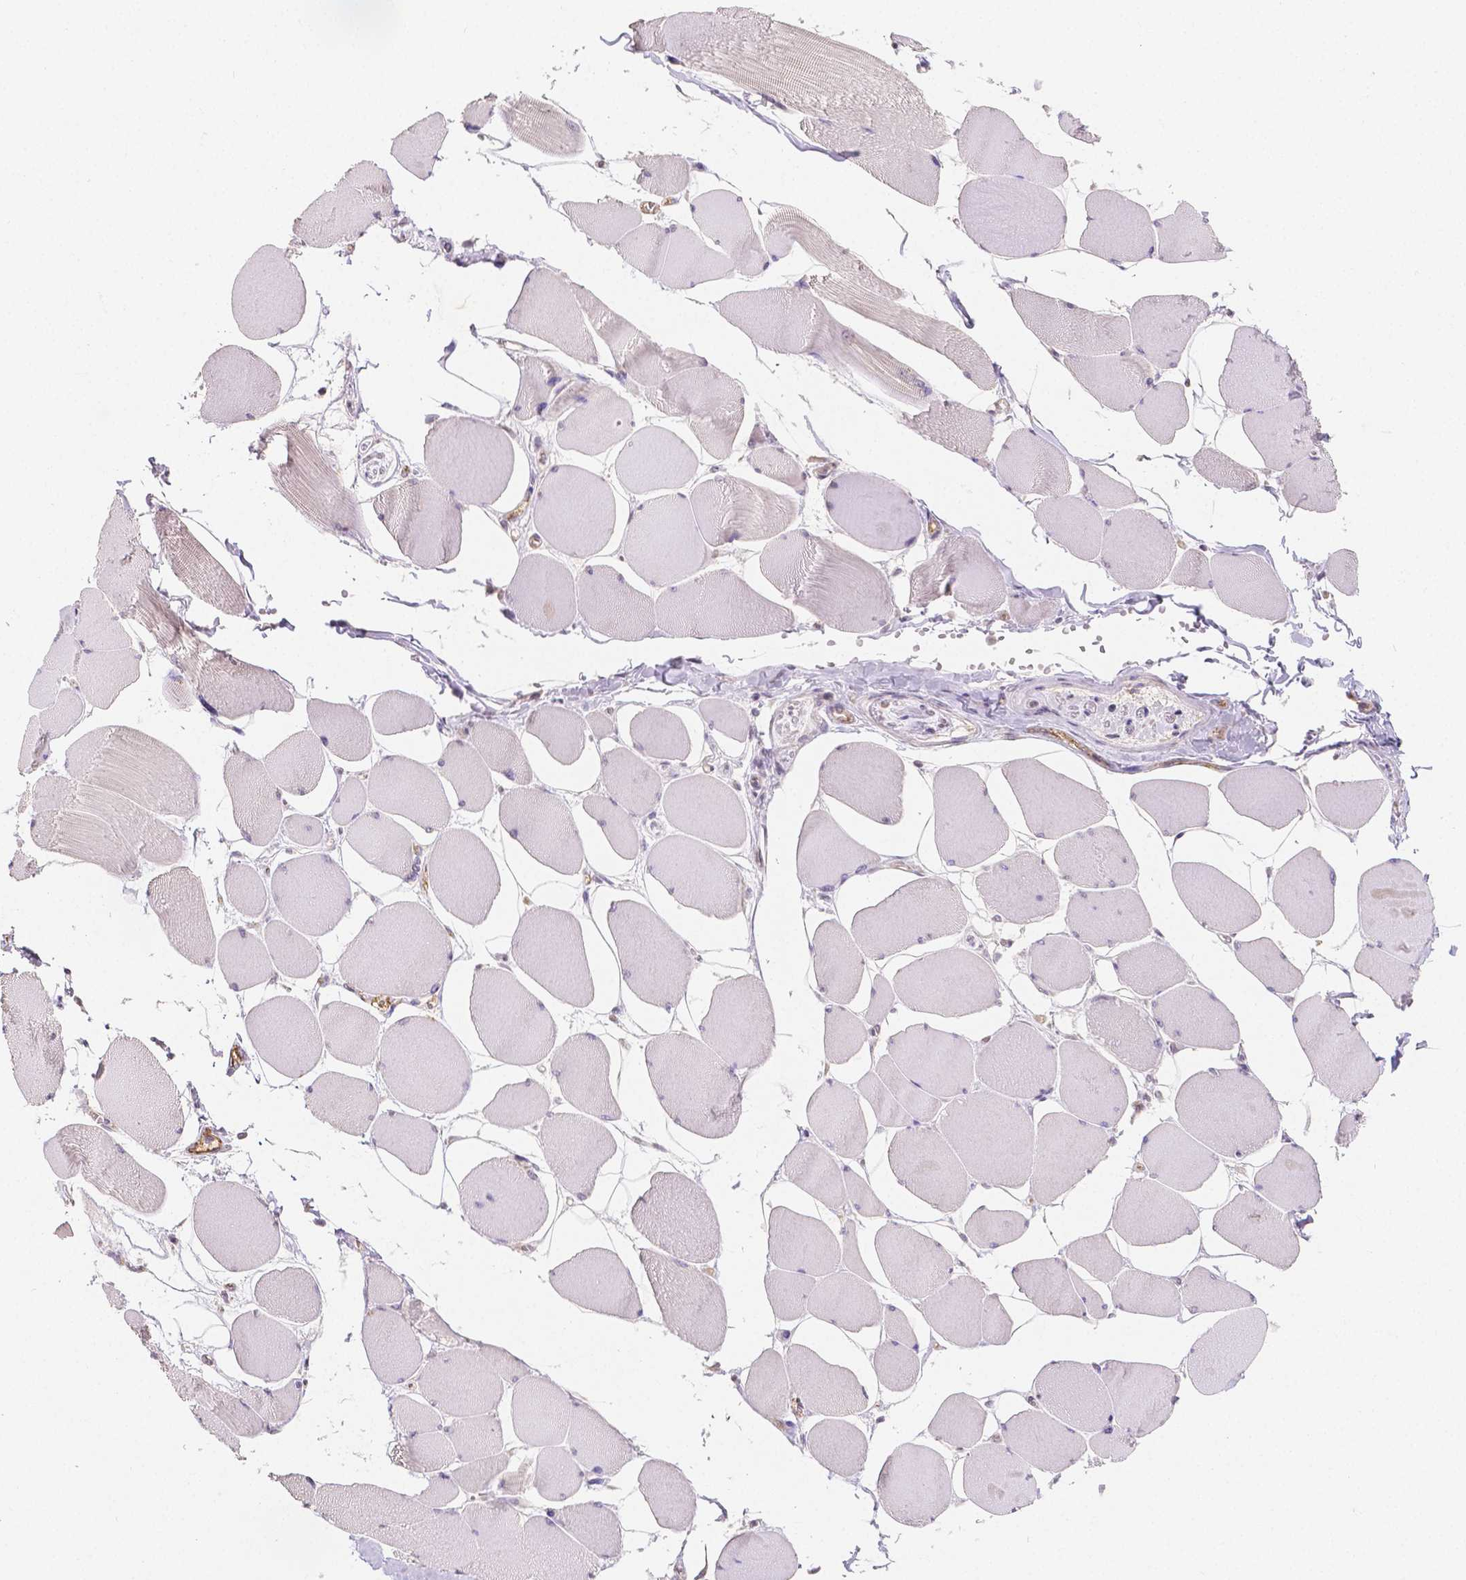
{"staining": {"intensity": "negative", "quantity": "none", "location": "none"}, "tissue": "skeletal muscle", "cell_type": "Myocytes", "image_type": "normal", "snomed": [{"axis": "morphology", "description": "Normal tissue, NOS"}, {"axis": "topography", "description": "Skeletal muscle"}], "caption": "Immunohistochemical staining of benign human skeletal muscle exhibits no significant expression in myocytes.", "gene": "ELAVL2", "patient": {"sex": "female", "age": 75}}